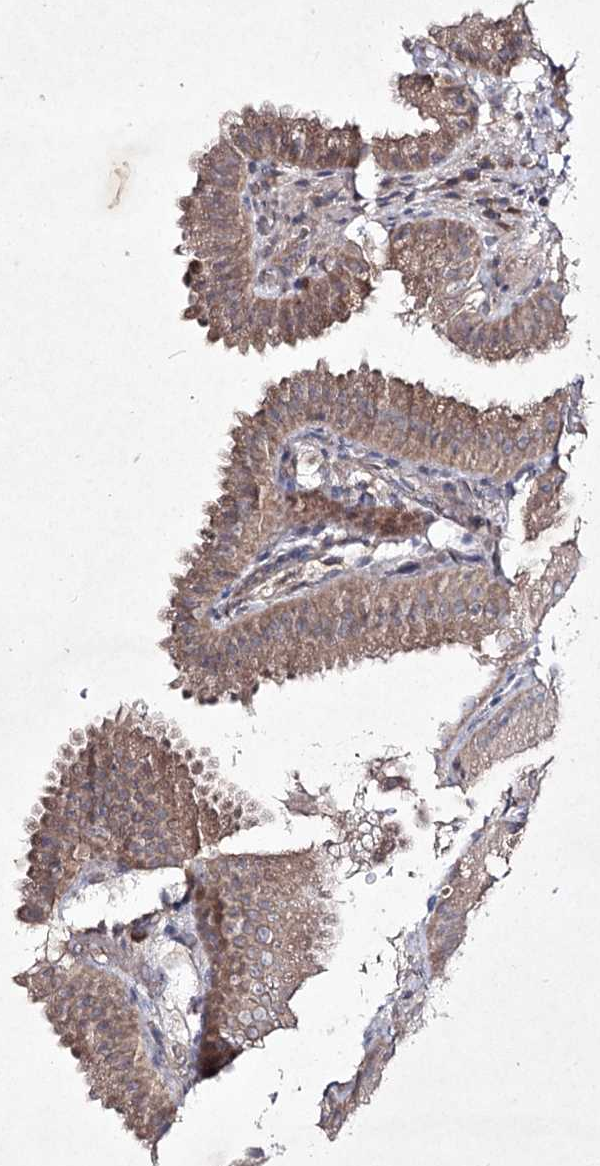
{"staining": {"intensity": "moderate", "quantity": ">75%", "location": "cytoplasmic/membranous"}, "tissue": "gallbladder", "cell_type": "Glandular cells", "image_type": "normal", "snomed": [{"axis": "morphology", "description": "Normal tissue, NOS"}, {"axis": "topography", "description": "Gallbladder"}], "caption": "High-power microscopy captured an IHC micrograph of unremarkable gallbladder, revealing moderate cytoplasmic/membranous staining in about >75% of glandular cells.", "gene": "CIB2", "patient": {"sex": "female", "age": 30}}